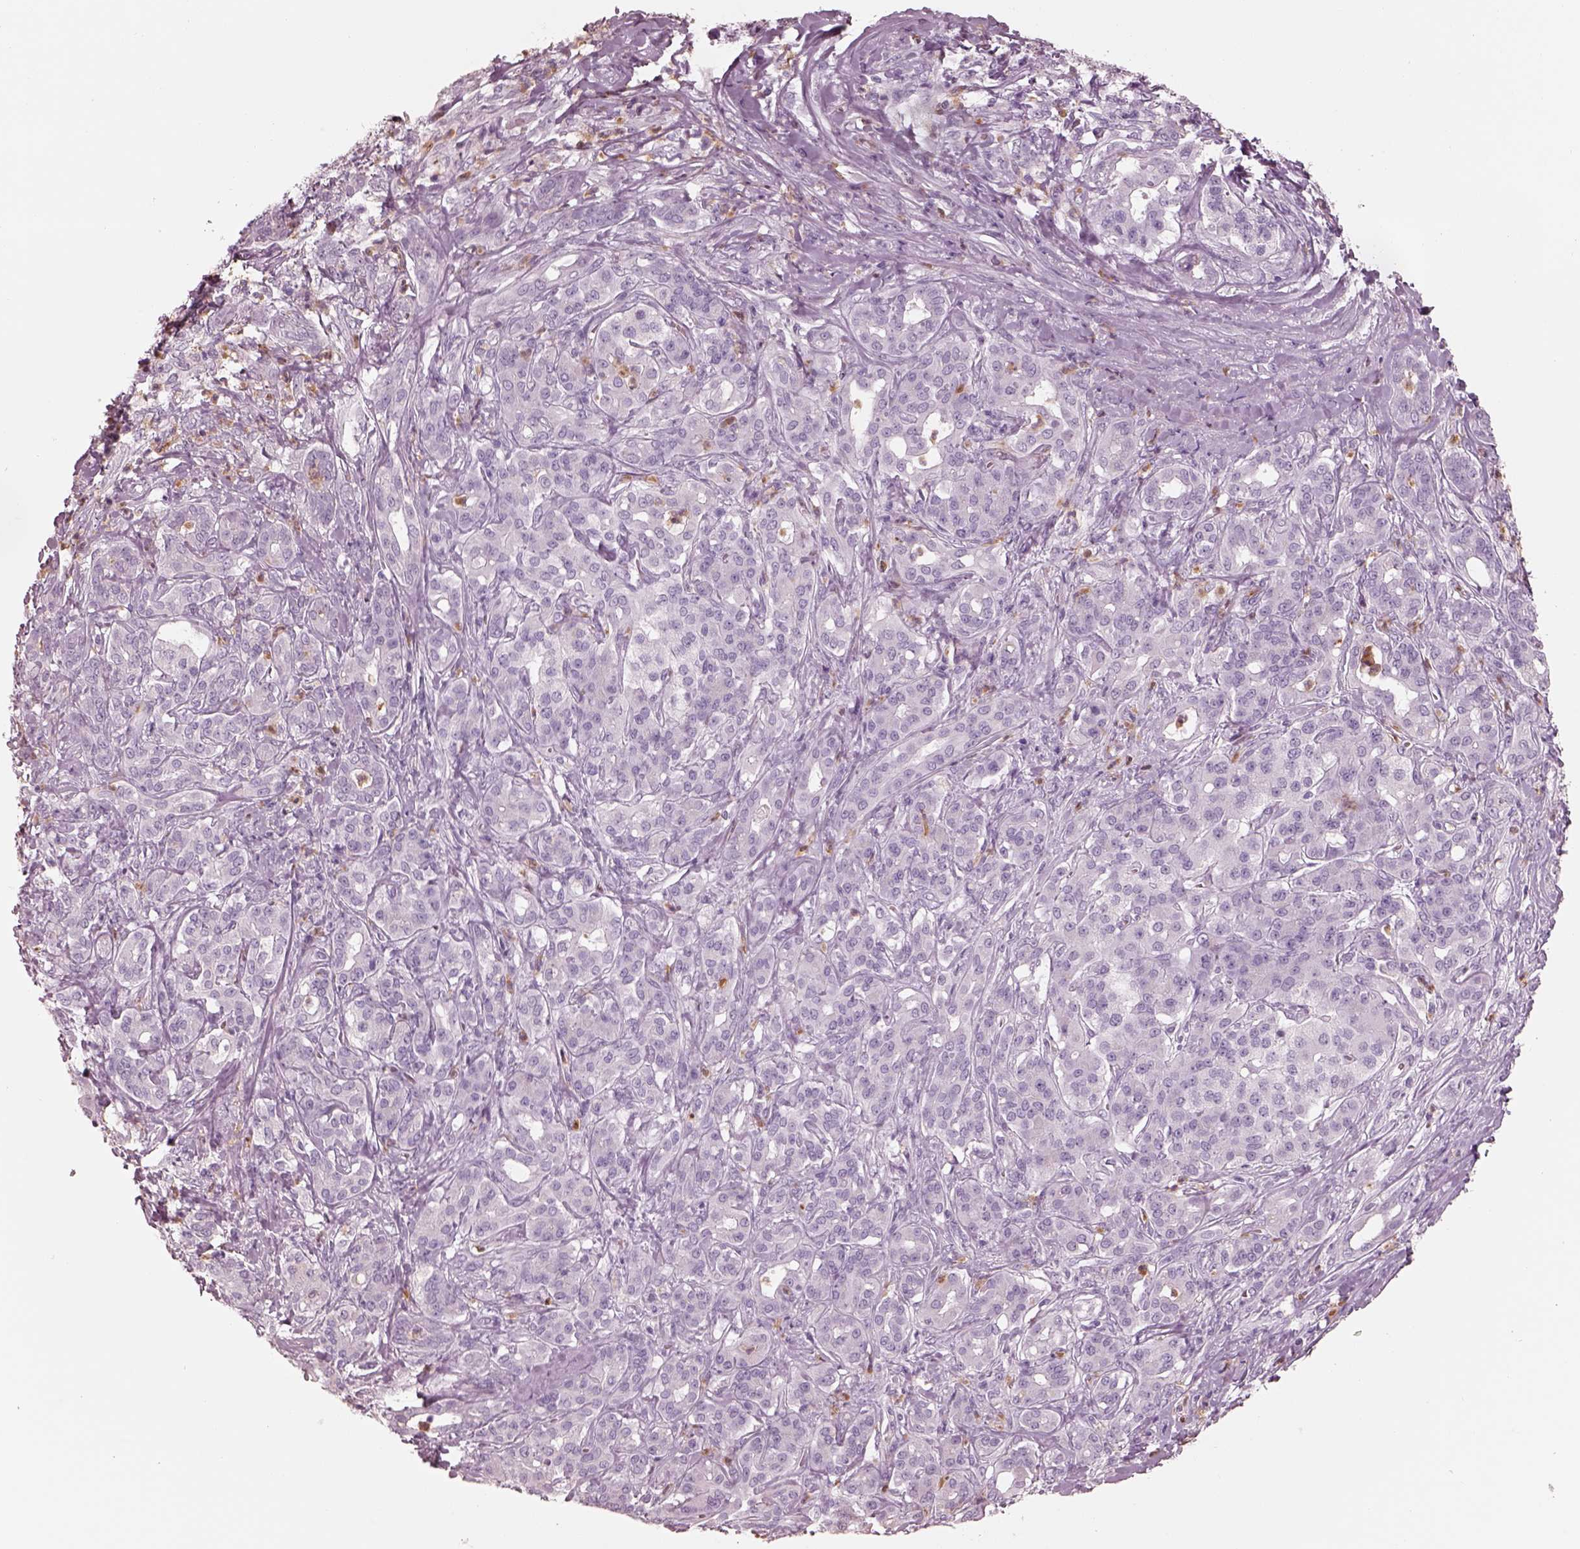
{"staining": {"intensity": "negative", "quantity": "none", "location": "none"}, "tissue": "pancreatic cancer", "cell_type": "Tumor cells", "image_type": "cancer", "snomed": [{"axis": "morphology", "description": "Normal tissue, NOS"}, {"axis": "morphology", "description": "Inflammation, NOS"}, {"axis": "morphology", "description": "Adenocarcinoma, NOS"}, {"axis": "topography", "description": "Pancreas"}], "caption": "DAB (3,3'-diaminobenzidine) immunohistochemical staining of pancreatic cancer exhibits no significant expression in tumor cells.", "gene": "ELANE", "patient": {"sex": "male", "age": 57}}